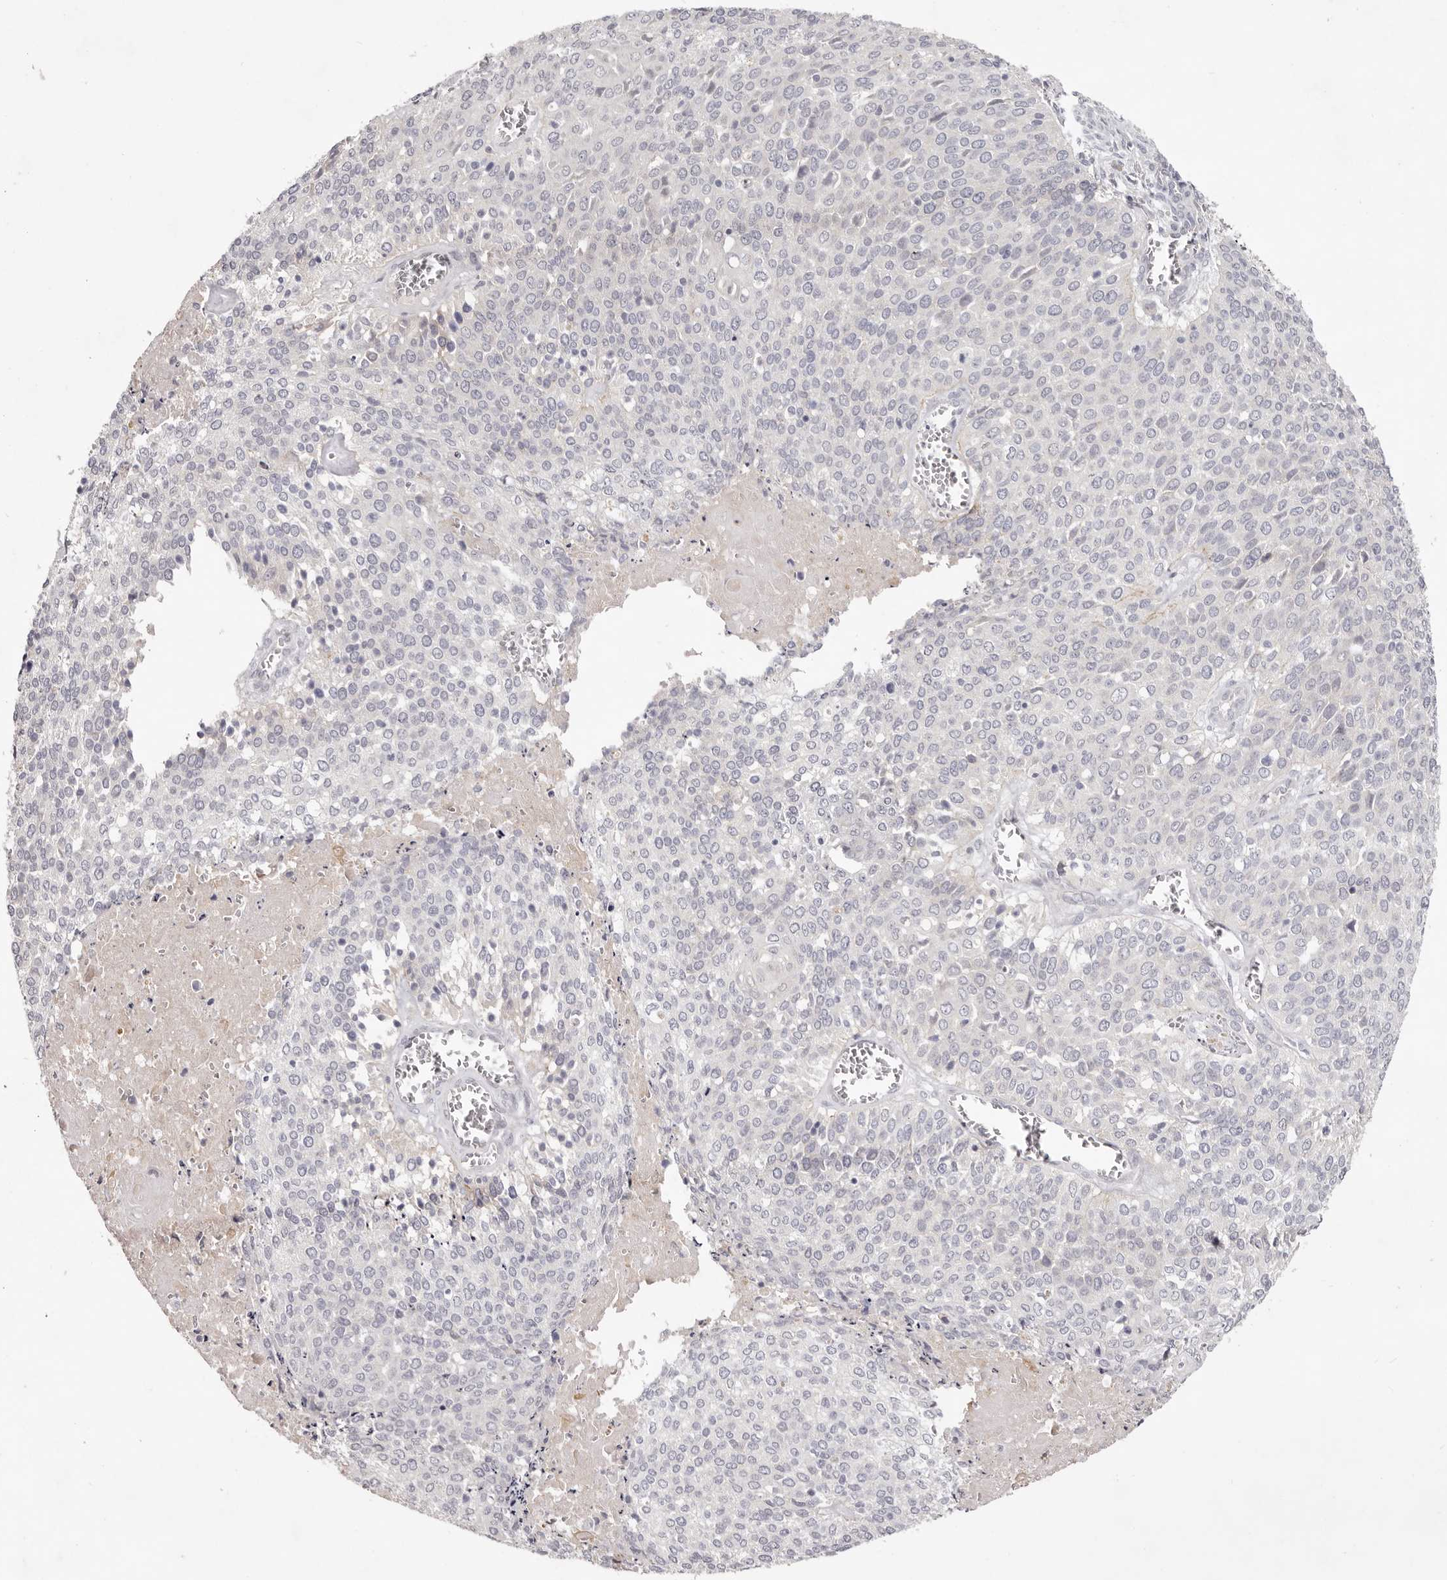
{"staining": {"intensity": "negative", "quantity": "none", "location": "none"}, "tissue": "cervical cancer", "cell_type": "Tumor cells", "image_type": "cancer", "snomed": [{"axis": "morphology", "description": "Squamous cell carcinoma, NOS"}, {"axis": "topography", "description": "Cervix"}], "caption": "A photomicrograph of human cervical cancer is negative for staining in tumor cells. (DAB (3,3'-diaminobenzidine) IHC visualized using brightfield microscopy, high magnification).", "gene": "GARNL3", "patient": {"sex": "female", "age": 39}}